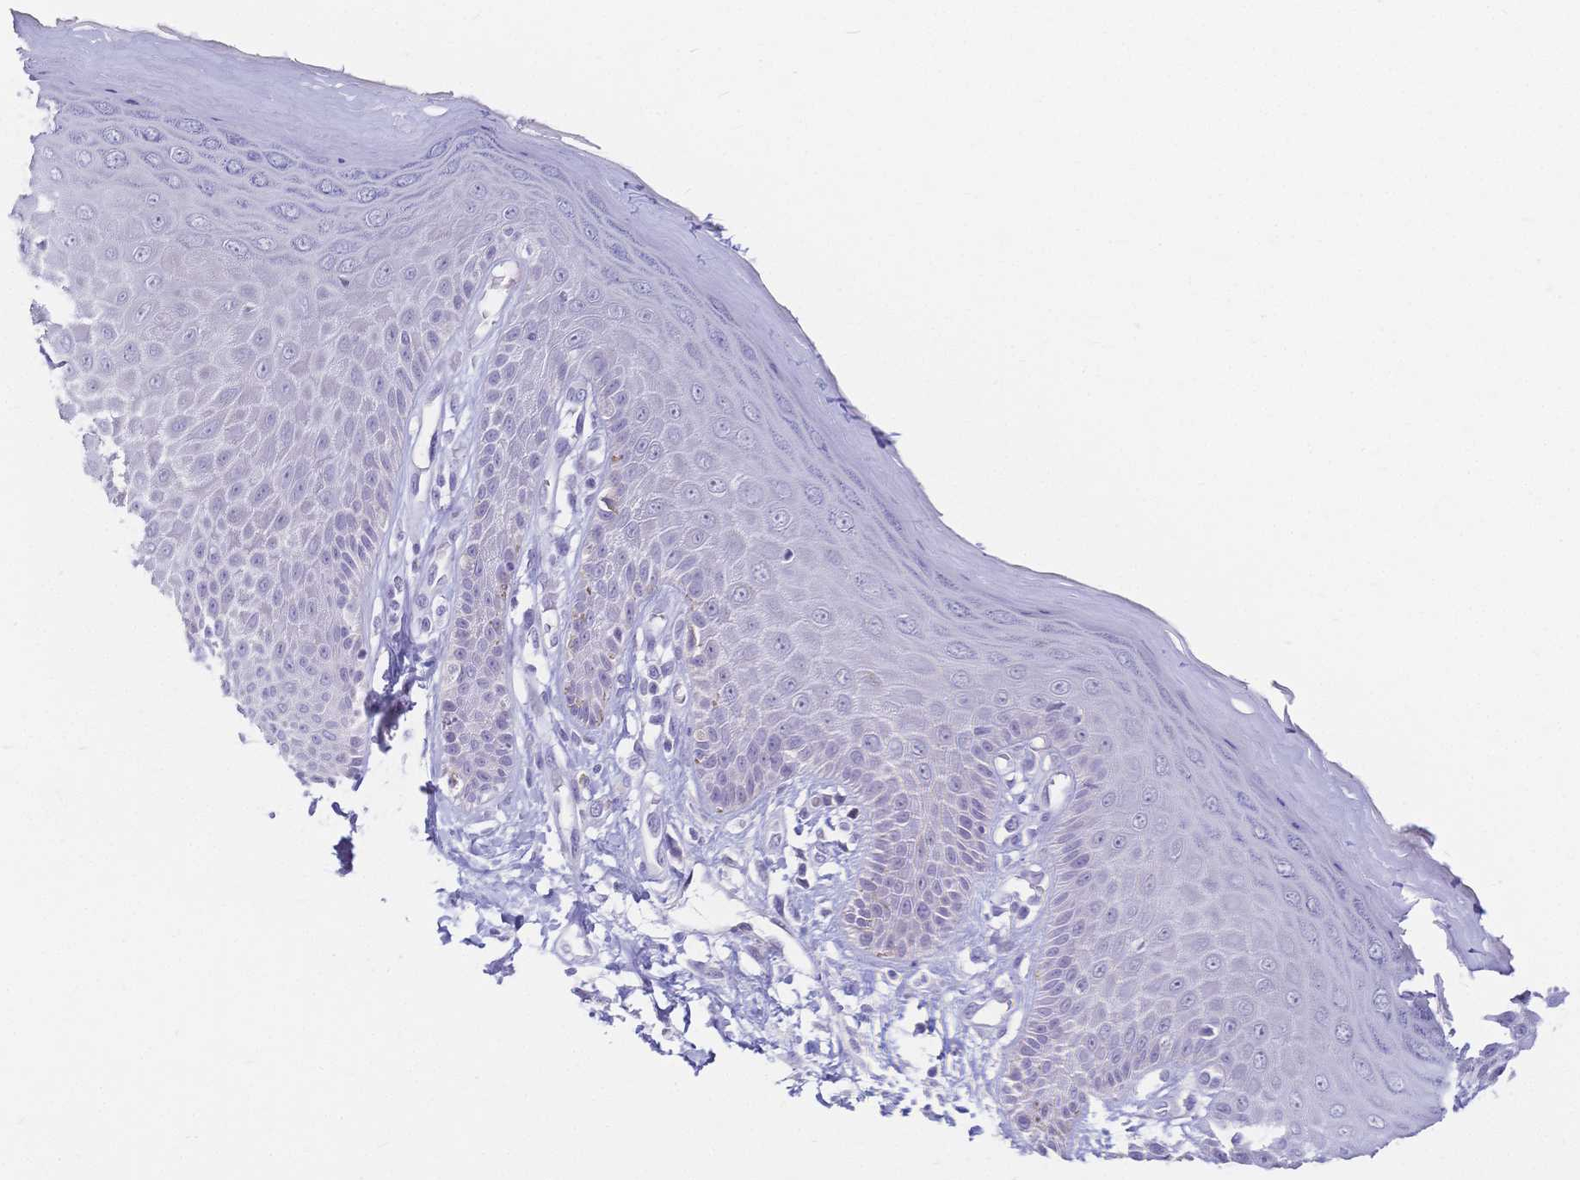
{"staining": {"intensity": "moderate", "quantity": "<25%", "location": "cytoplasmic/membranous"}, "tissue": "skin", "cell_type": "Epidermal cells", "image_type": "normal", "snomed": [{"axis": "morphology", "description": "Normal tissue, NOS"}, {"axis": "topography", "description": "Anal"}, {"axis": "topography", "description": "Peripheral nerve tissue"}], "caption": "The histopathology image exhibits staining of benign skin, revealing moderate cytoplasmic/membranous protein expression (brown color) within epidermal cells.", "gene": "CR2", "patient": {"sex": "male", "age": 78}}